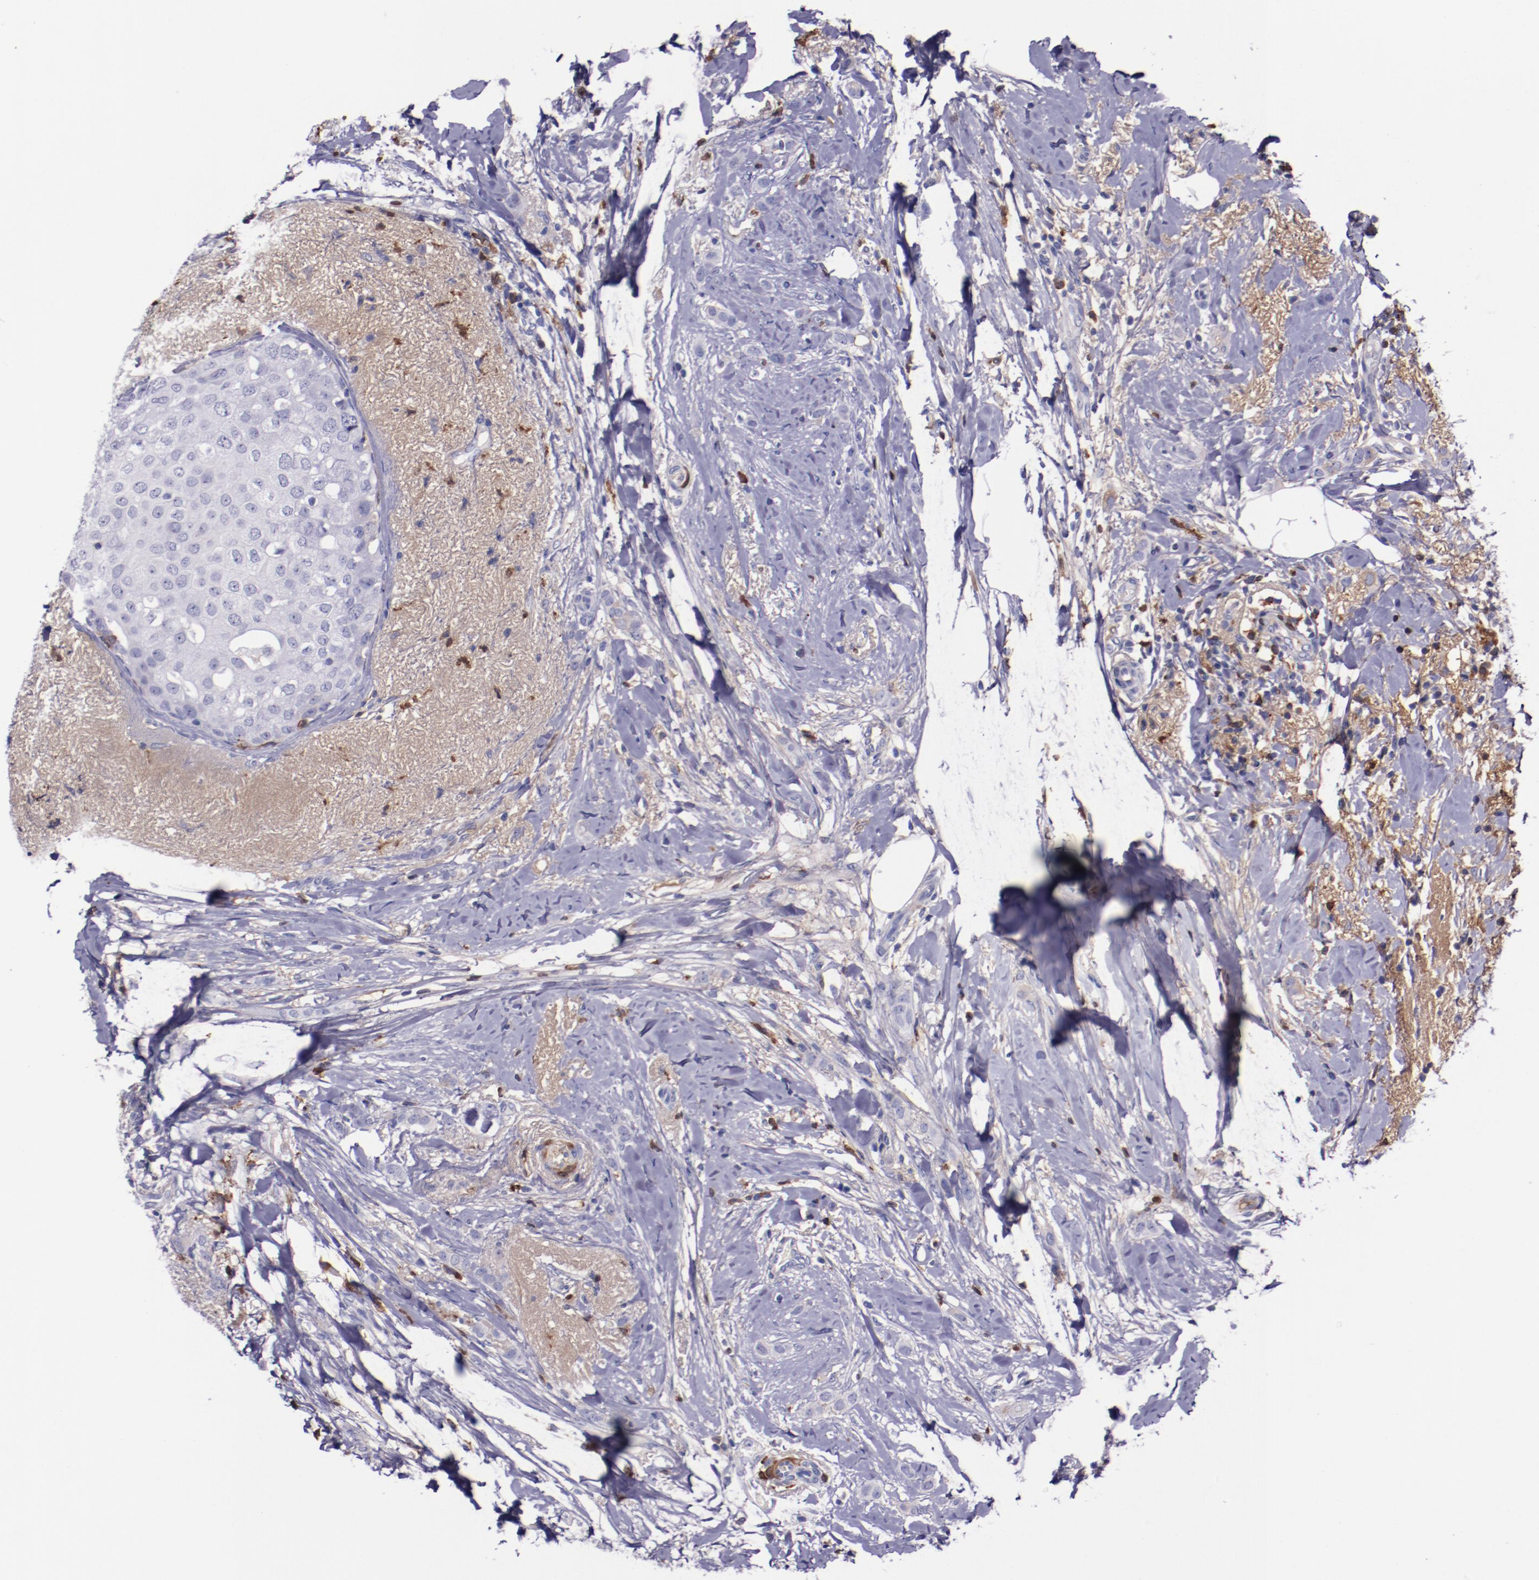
{"staining": {"intensity": "weak", "quantity": "25%-75%", "location": "cytoplasmic/membranous"}, "tissue": "breast cancer", "cell_type": "Tumor cells", "image_type": "cancer", "snomed": [{"axis": "morphology", "description": "Lobular carcinoma"}, {"axis": "topography", "description": "Breast"}], "caption": "Weak cytoplasmic/membranous protein staining is identified in approximately 25%-75% of tumor cells in breast cancer.", "gene": "APOH", "patient": {"sex": "female", "age": 55}}